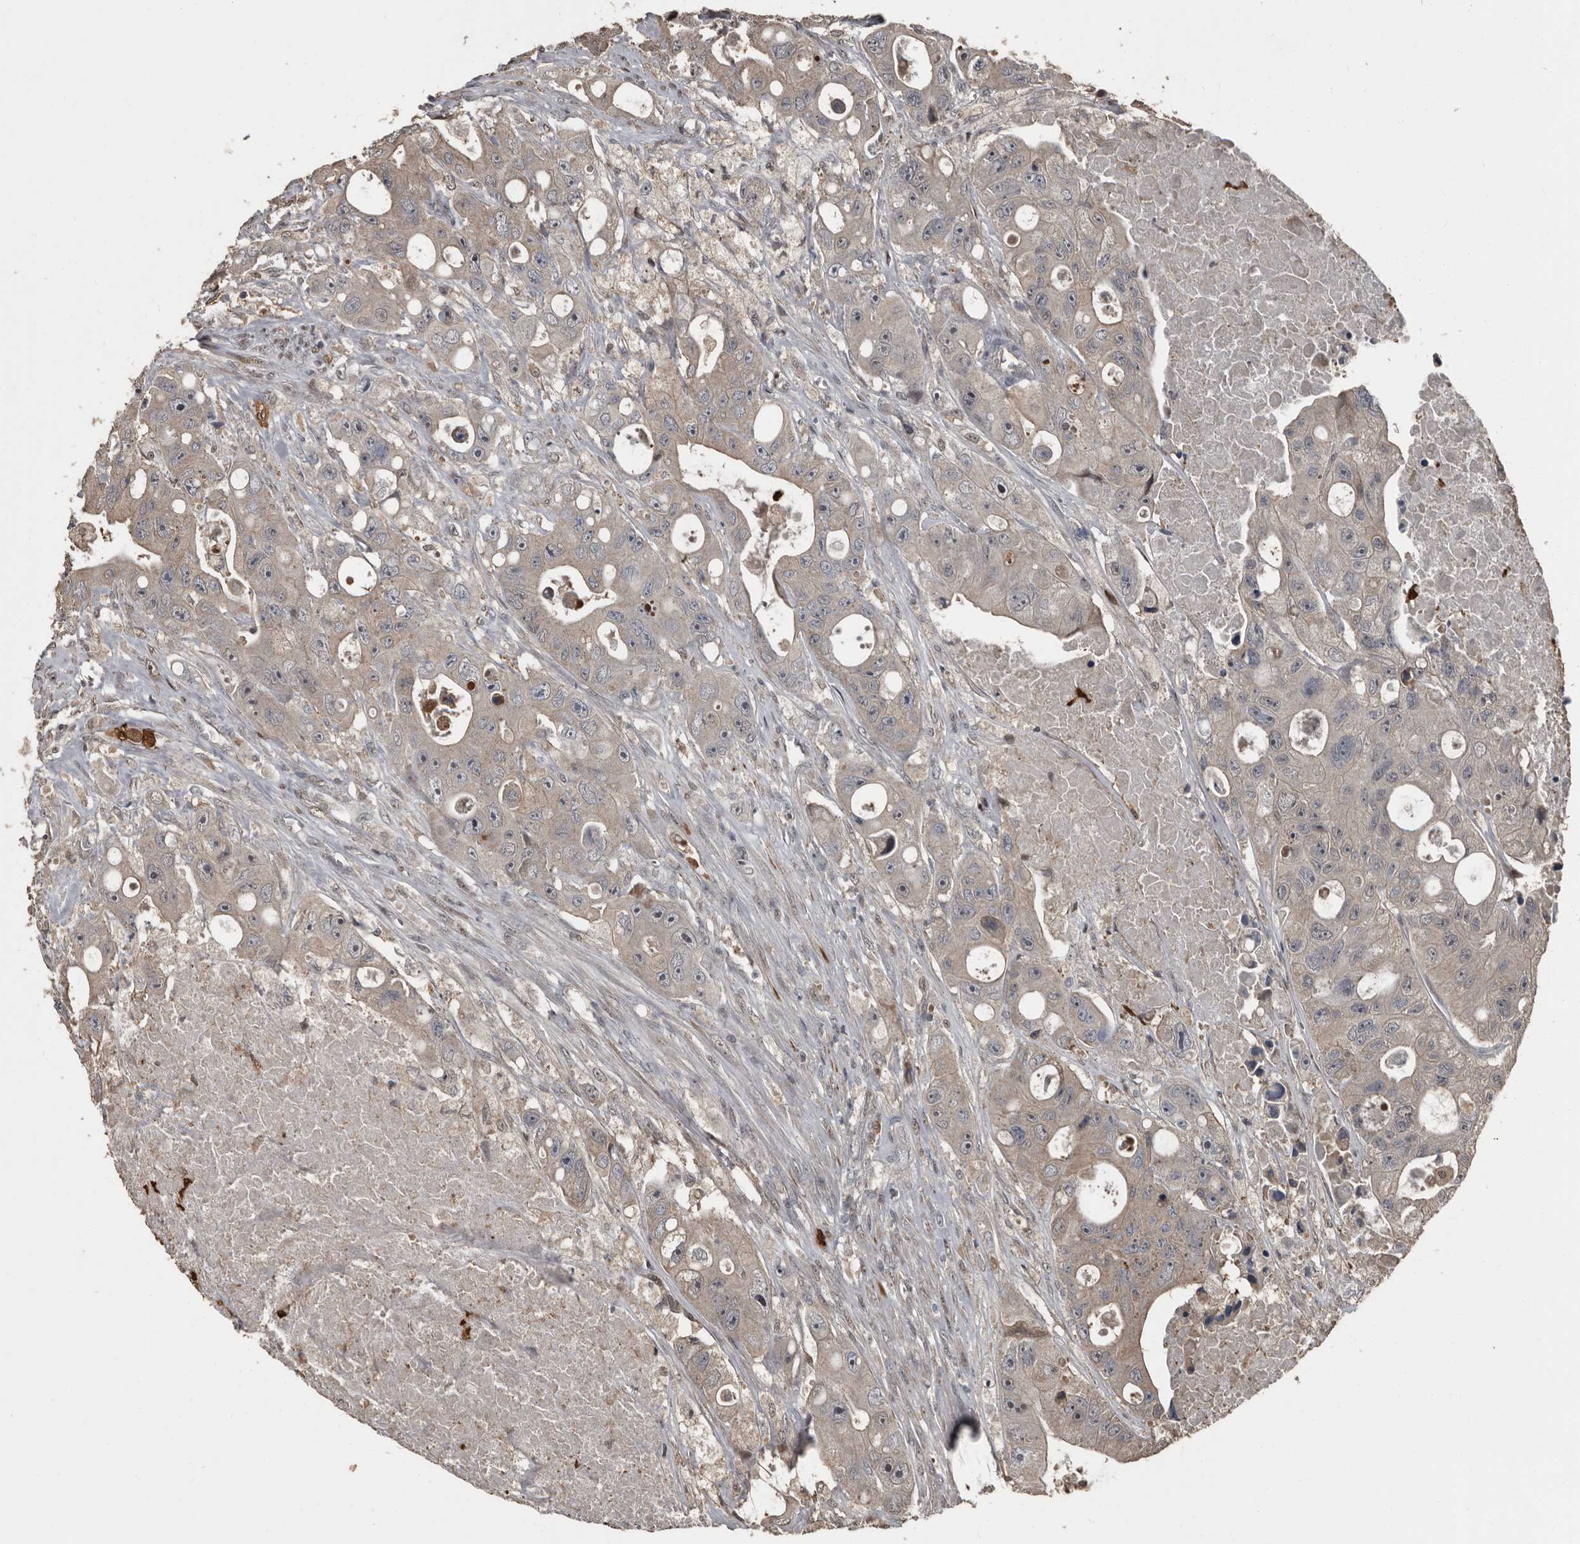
{"staining": {"intensity": "weak", "quantity": "<25%", "location": "cytoplasmic/membranous"}, "tissue": "colorectal cancer", "cell_type": "Tumor cells", "image_type": "cancer", "snomed": [{"axis": "morphology", "description": "Adenocarcinoma, NOS"}, {"axis": "topography", "description": "Colon"}], "caption": "An immunohistochemistry (IHC) histopathology image of adenocarcinoma (colorectal) is shown. There is no staining in tumor cells of adenocarcinoma (colorectal).", "gene": "FSBP", "patient": {"sex": "female", "age": 46}}